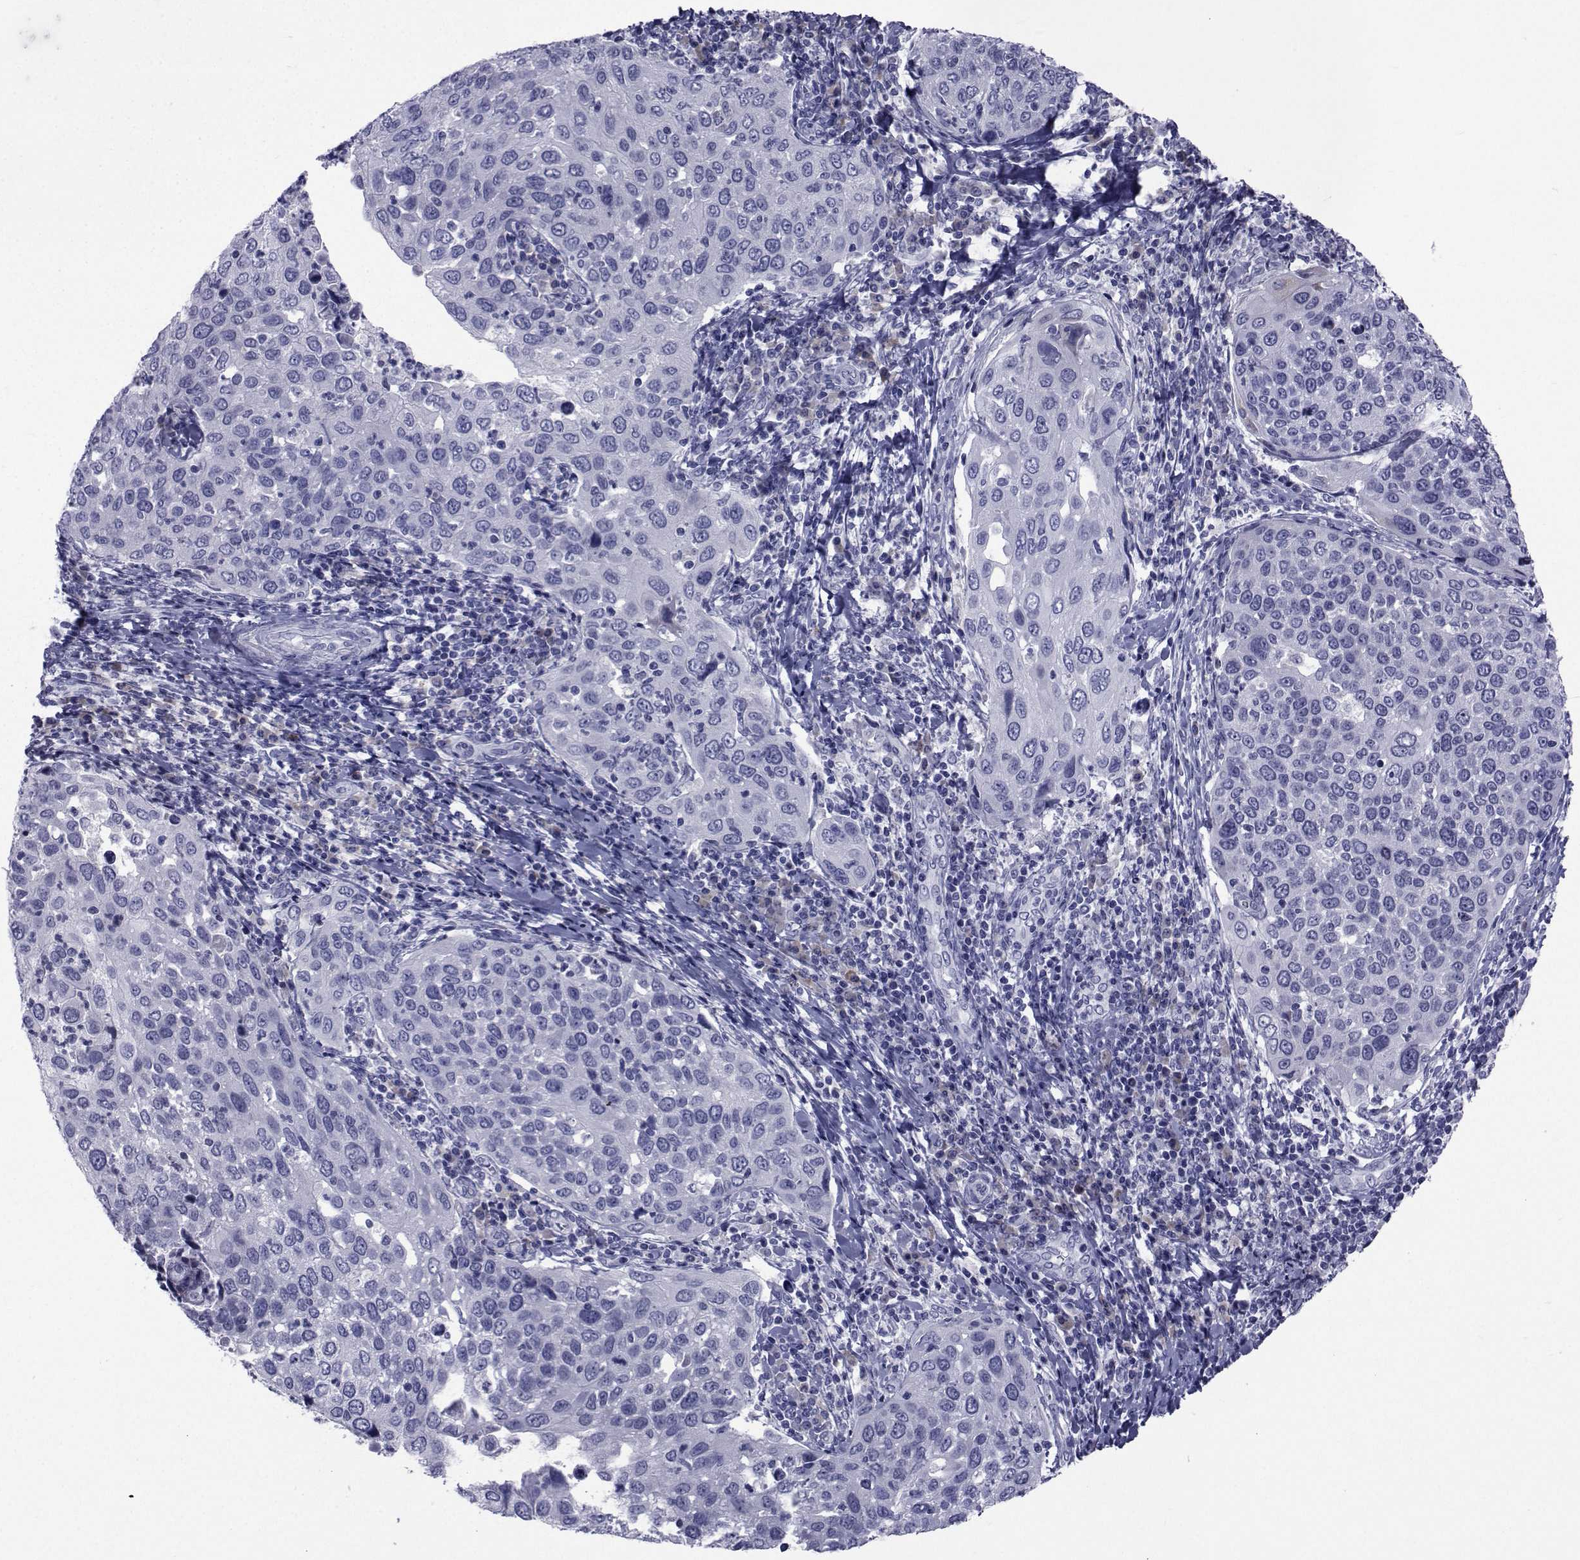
{"staining": {"intensity": "negative", "quantity": "none", "location": "none"}, "tissue": "cervical cancer", "cell_type": "Tumor cells", "image_type": "cancer", "snomed": [{"axis": "morphology", "description": "Squamous cell carcinoma, NOS"}, {"axis": "topography", "description": "Cervix"}], "caption": "High power microscopy image of an immunohistochemistry photomicrograph of cervical cancer, revealing no significant positivity in tumor cells.", "gene": "ROPN1", "patient": {"sex": "female", "age": 54}}